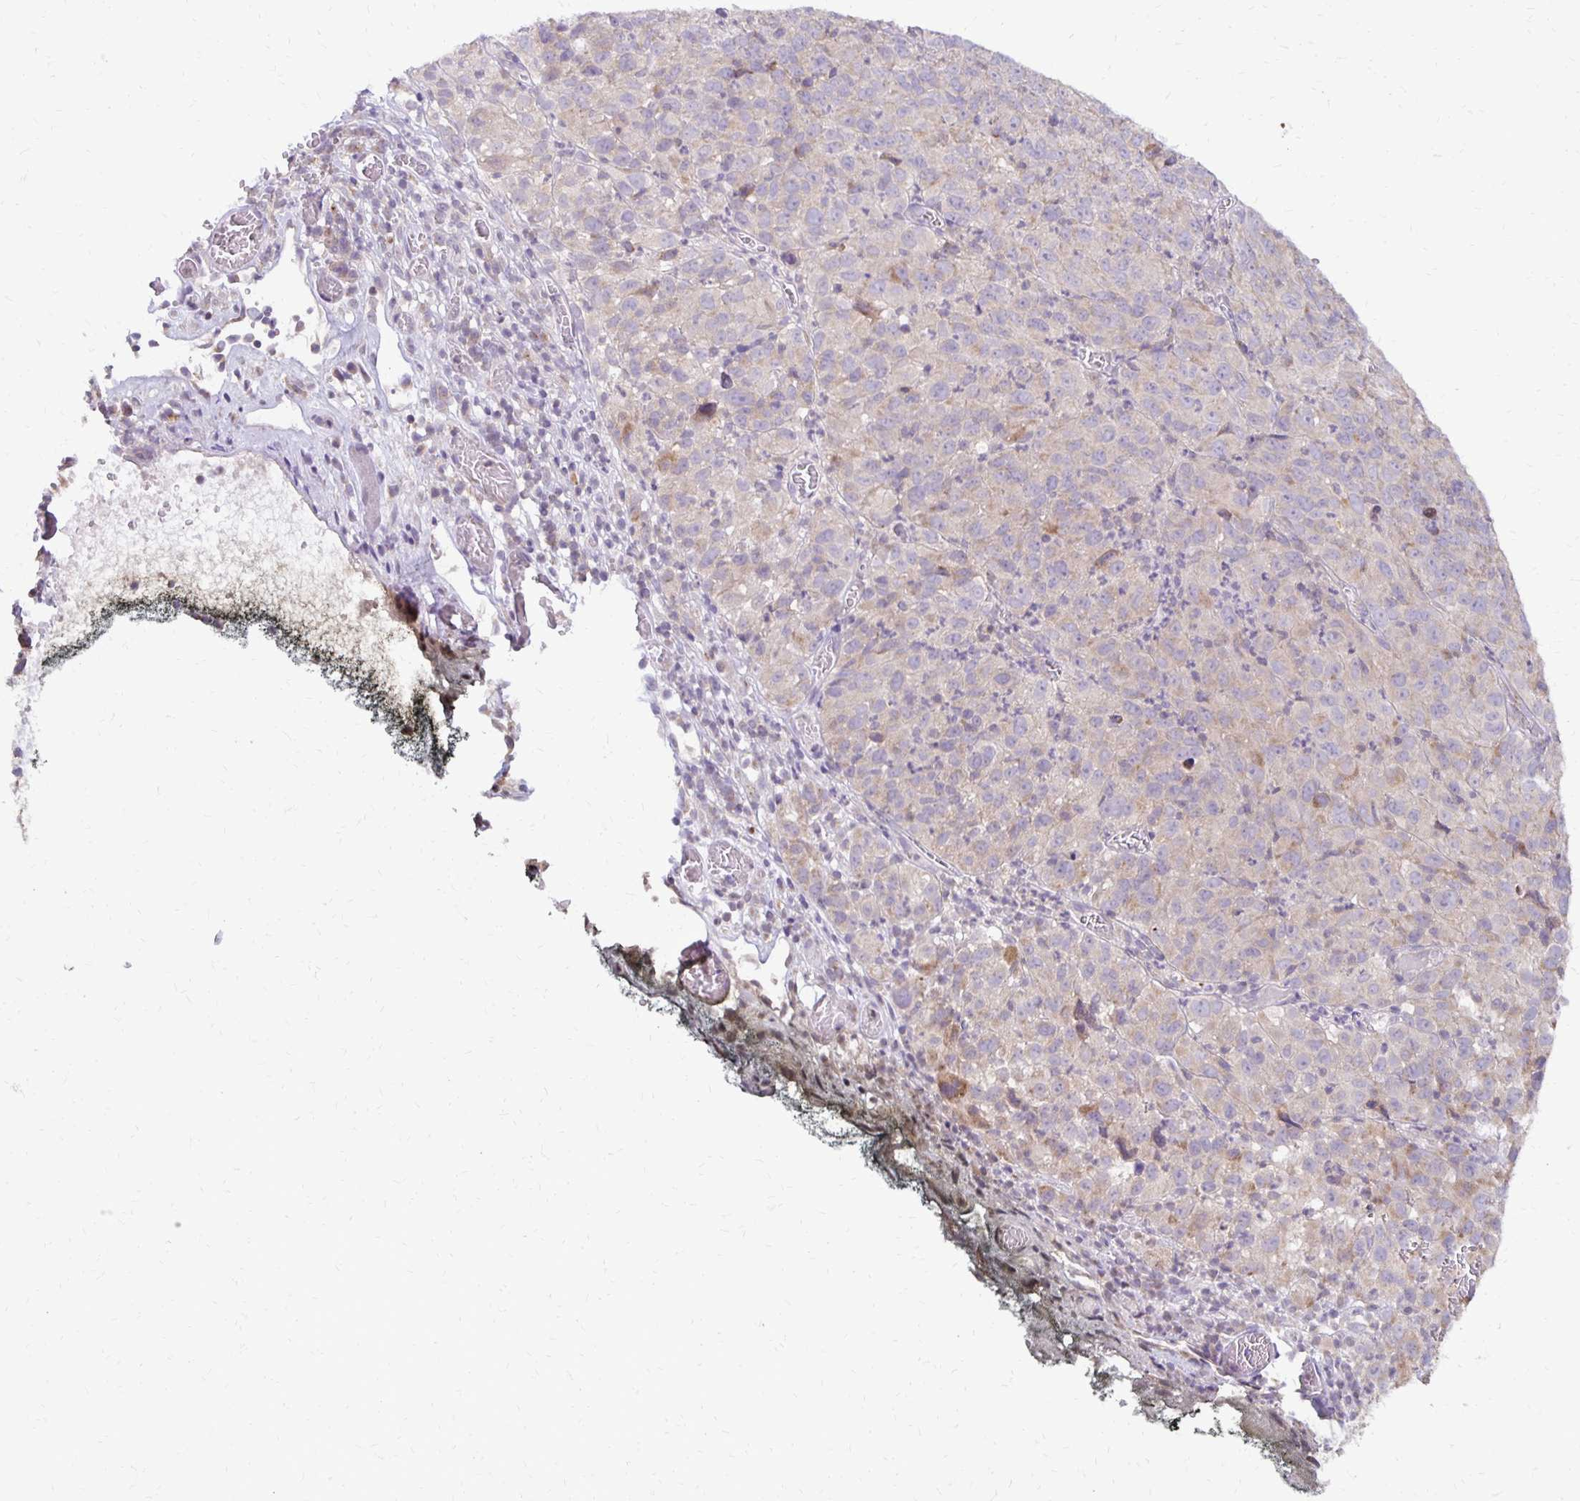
{"staining": {"intensity": "moderate", "quantity": "<25%", "location": "cytoplasmic/membranous"}, "tissue": "melanoma", "cell_type": "Tumor cells", "image_type": "cancer", "snomed": [{"axis": "morphology", "description": "Malignant melanoma, NOS"}, {"axis": "topography", "description": "Skin"}], "caption": "Immunohistochemistry of malignant melanoma displays low levels of moderate cytoplasmic/membranous positivity in approximately <25% of tumor cells.", "gene": "IER3", "patient": {"sex": "male", "age": 51}}